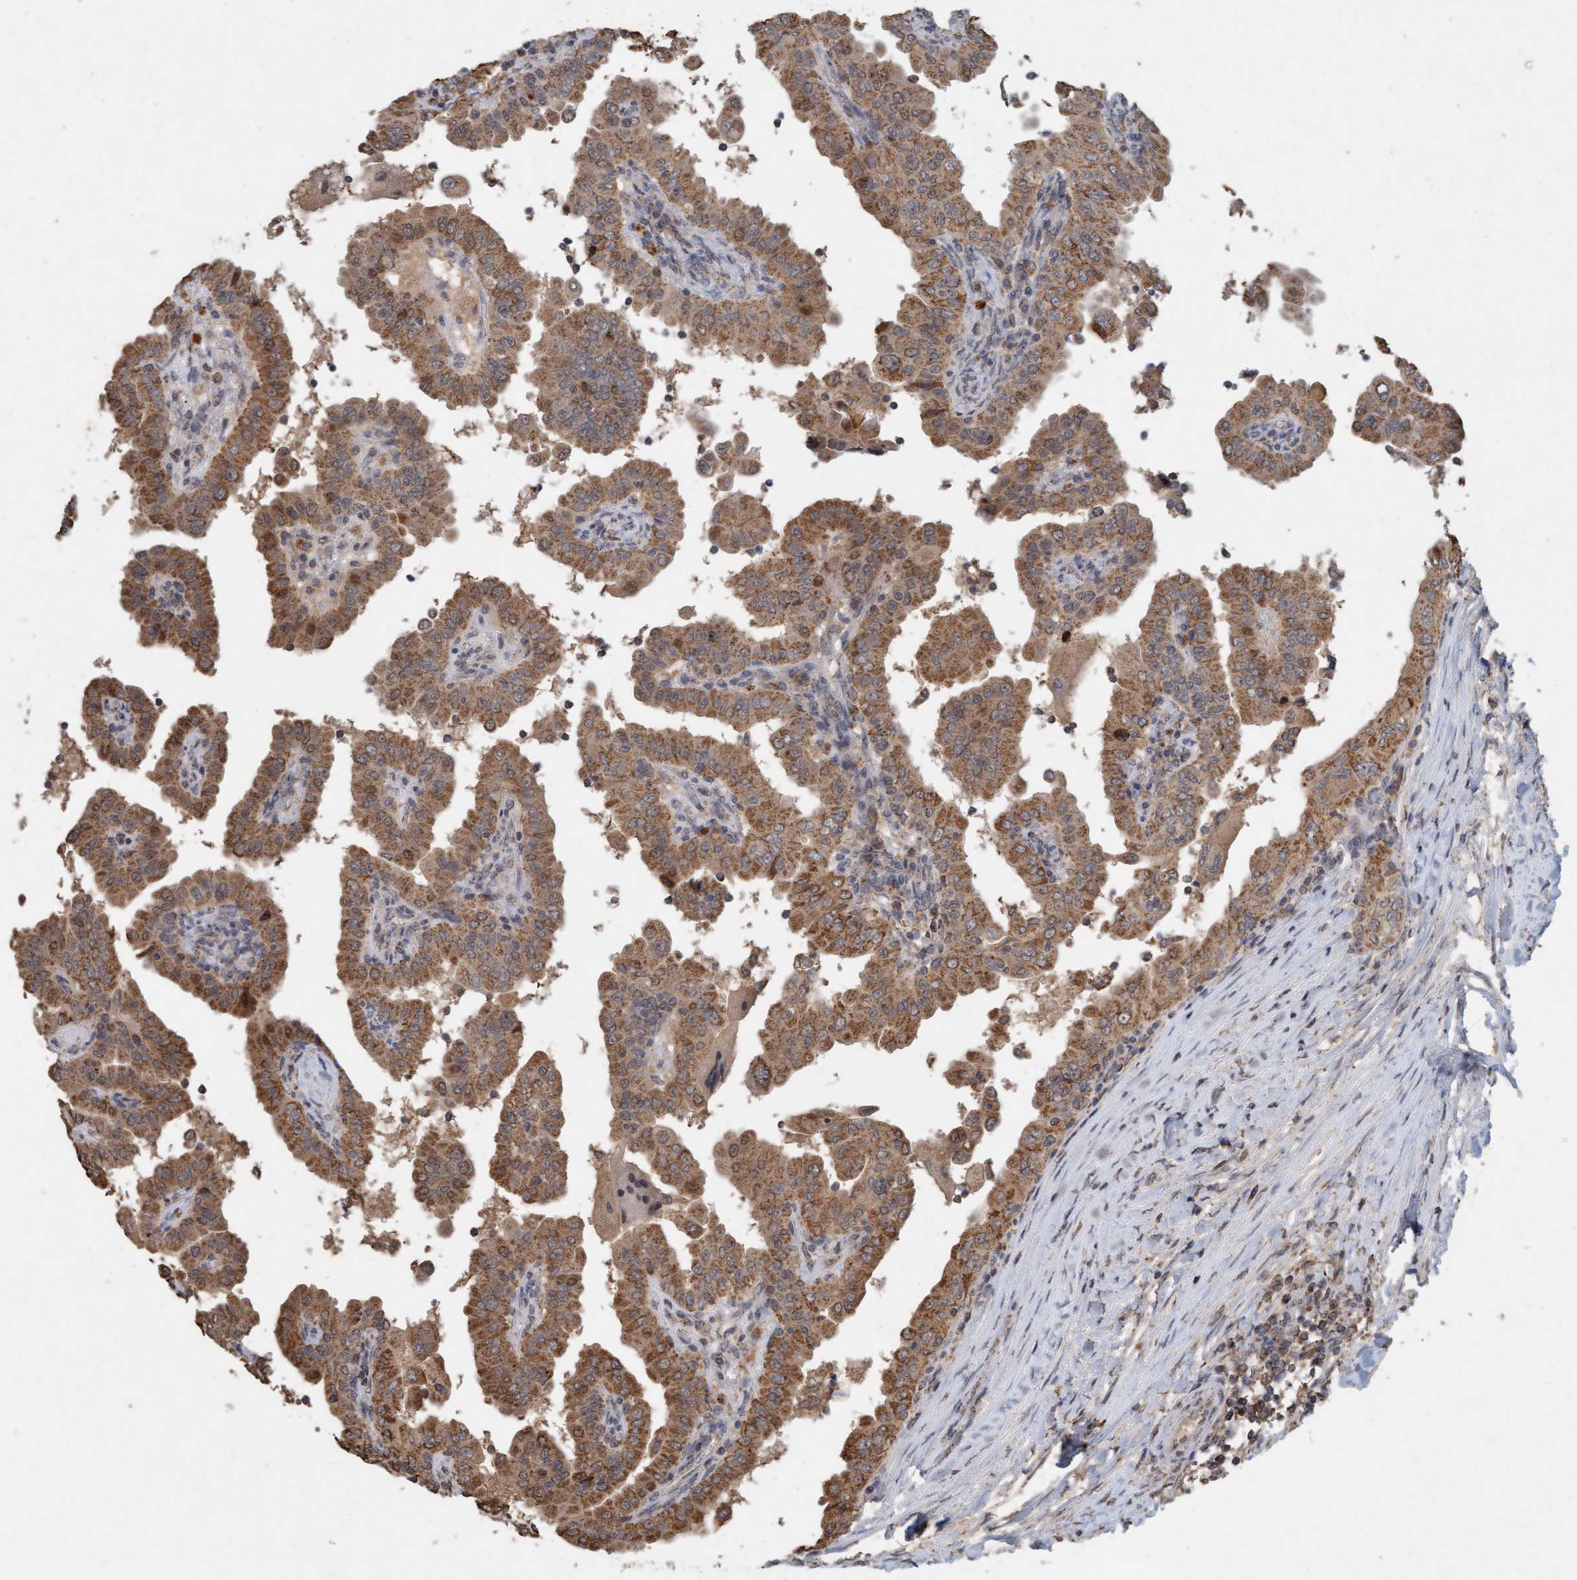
{"staining": {"intensity": "moderate", "quantity": ">75%", "location": "cytoplasmic/membranous"}, "tissue": "thyroid cancer", "cell_type": "Tumor cells", "image_type": "cancer", "snomed": [{"axis": "morphology", "description": "Papillary adenocarcinoma, NOS"}, {"axis": "topography", "description": "Thyroid gland"}], "caption": "Moderate cytoplasmic/membranous positivity for a protein is appreciated in approximately >75% of tumor cells of thyroid cancer (papillary adenocarcinoma) using immunohistochemistry.", "gene": "VSIG8", "patient": {"sex": "male", "age": 33}}